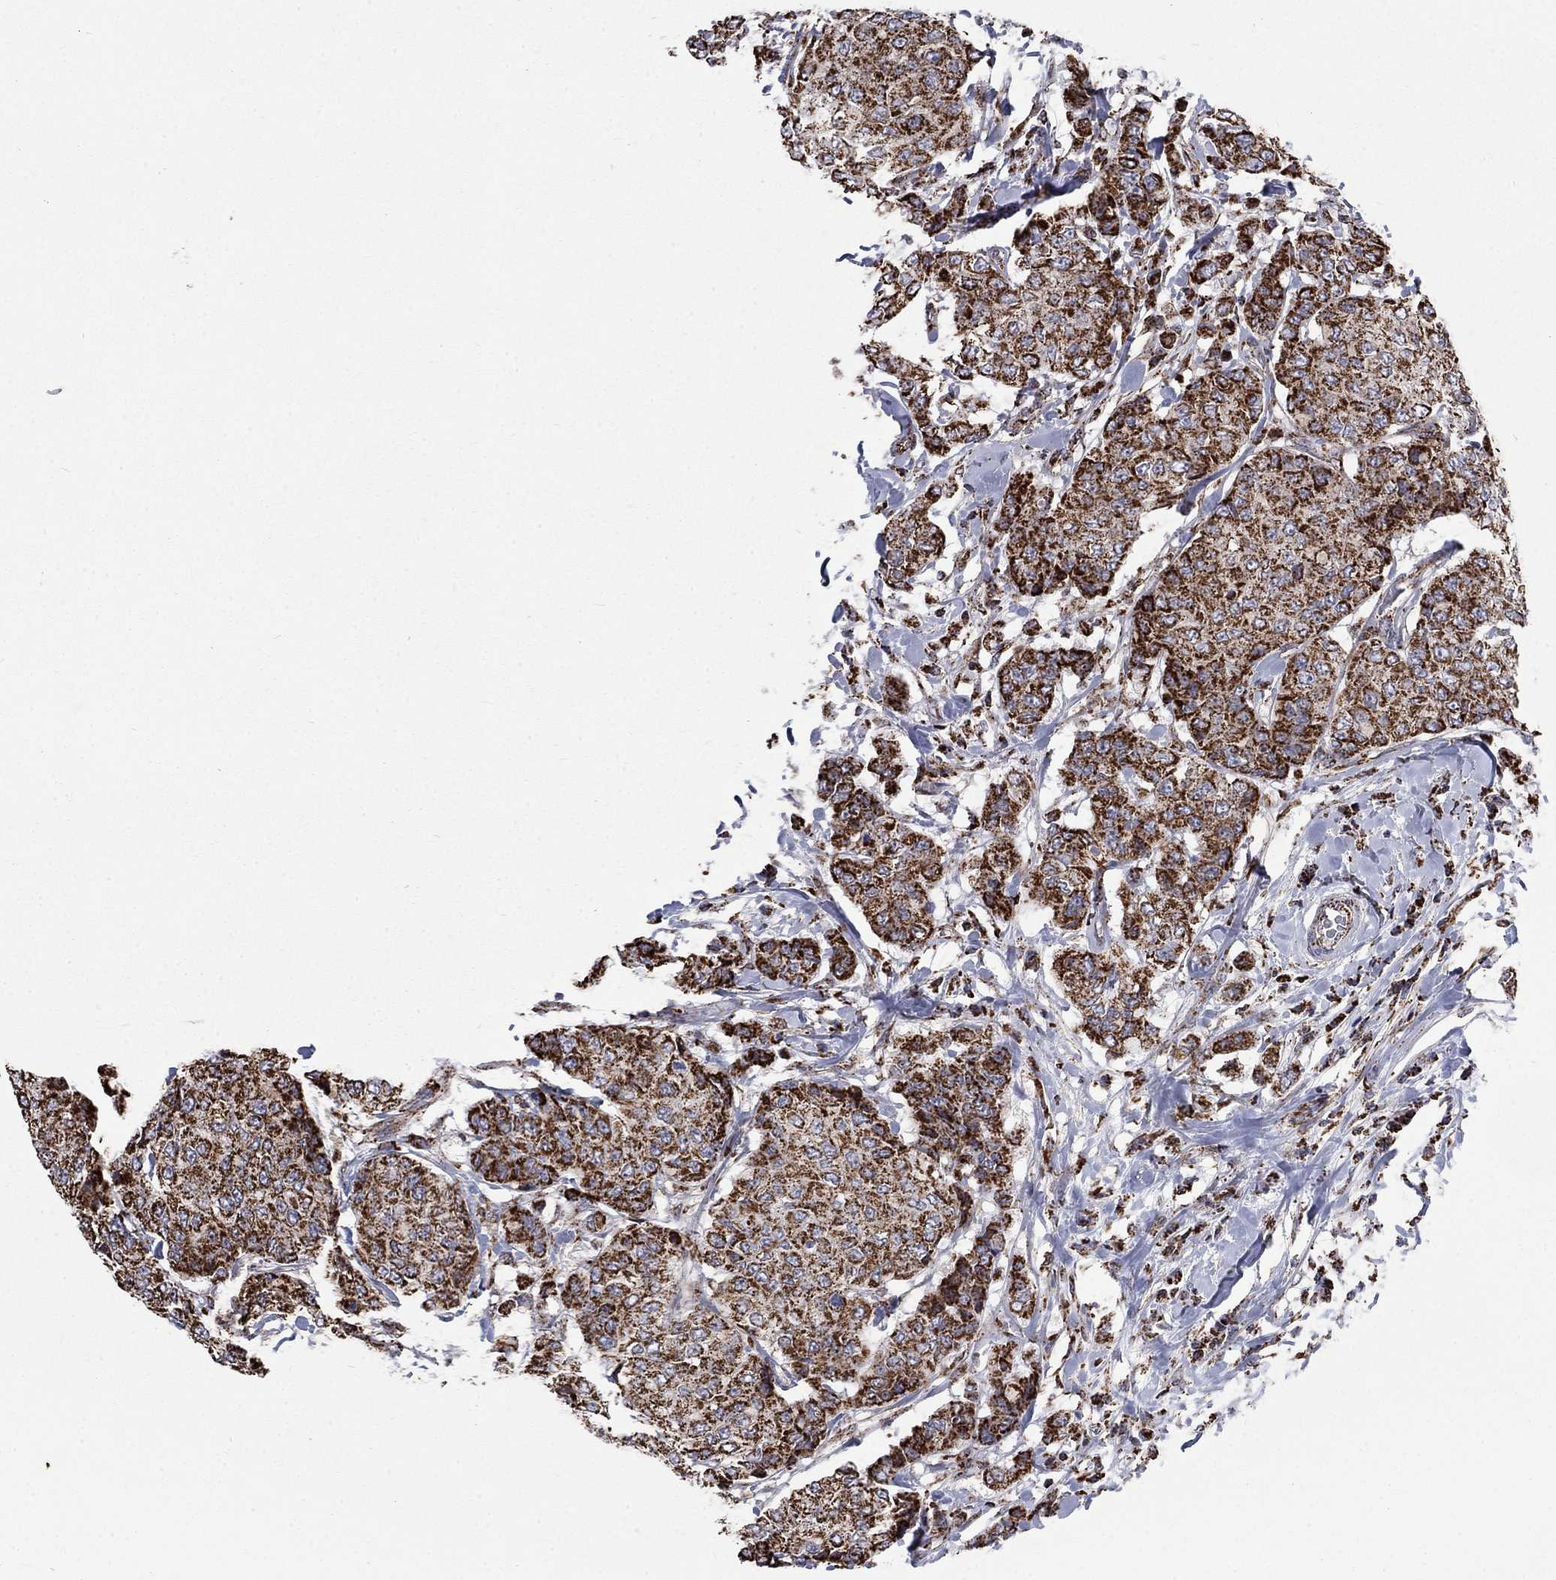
{"staining": {"intensity": "strong", "quantity": ">75%", "location": "cytoplasmic/membranous"}, "tissue": "breast cancer", "cell_type": "Tumor cells", "image_type": "cancer", "snomed": [{"axis": "morphology", "description": "Duct carcinoma"}, {"axis": "topography", "description": "Breast"}], "caption": "IHC staining of breast invasive ductal carcinoma, which reveals high levels of strong cytoplasmic/membranous positivity in about >75% of tumor cells indicating strong cytoplasmic/membranous protein positivity. The staining was performed using DAB (brown) for protein detection and nuclei were counterstained in hematoxylin (blue).", "gene": "MOAP1", "patient": {"sex": "female", "age": 27}}